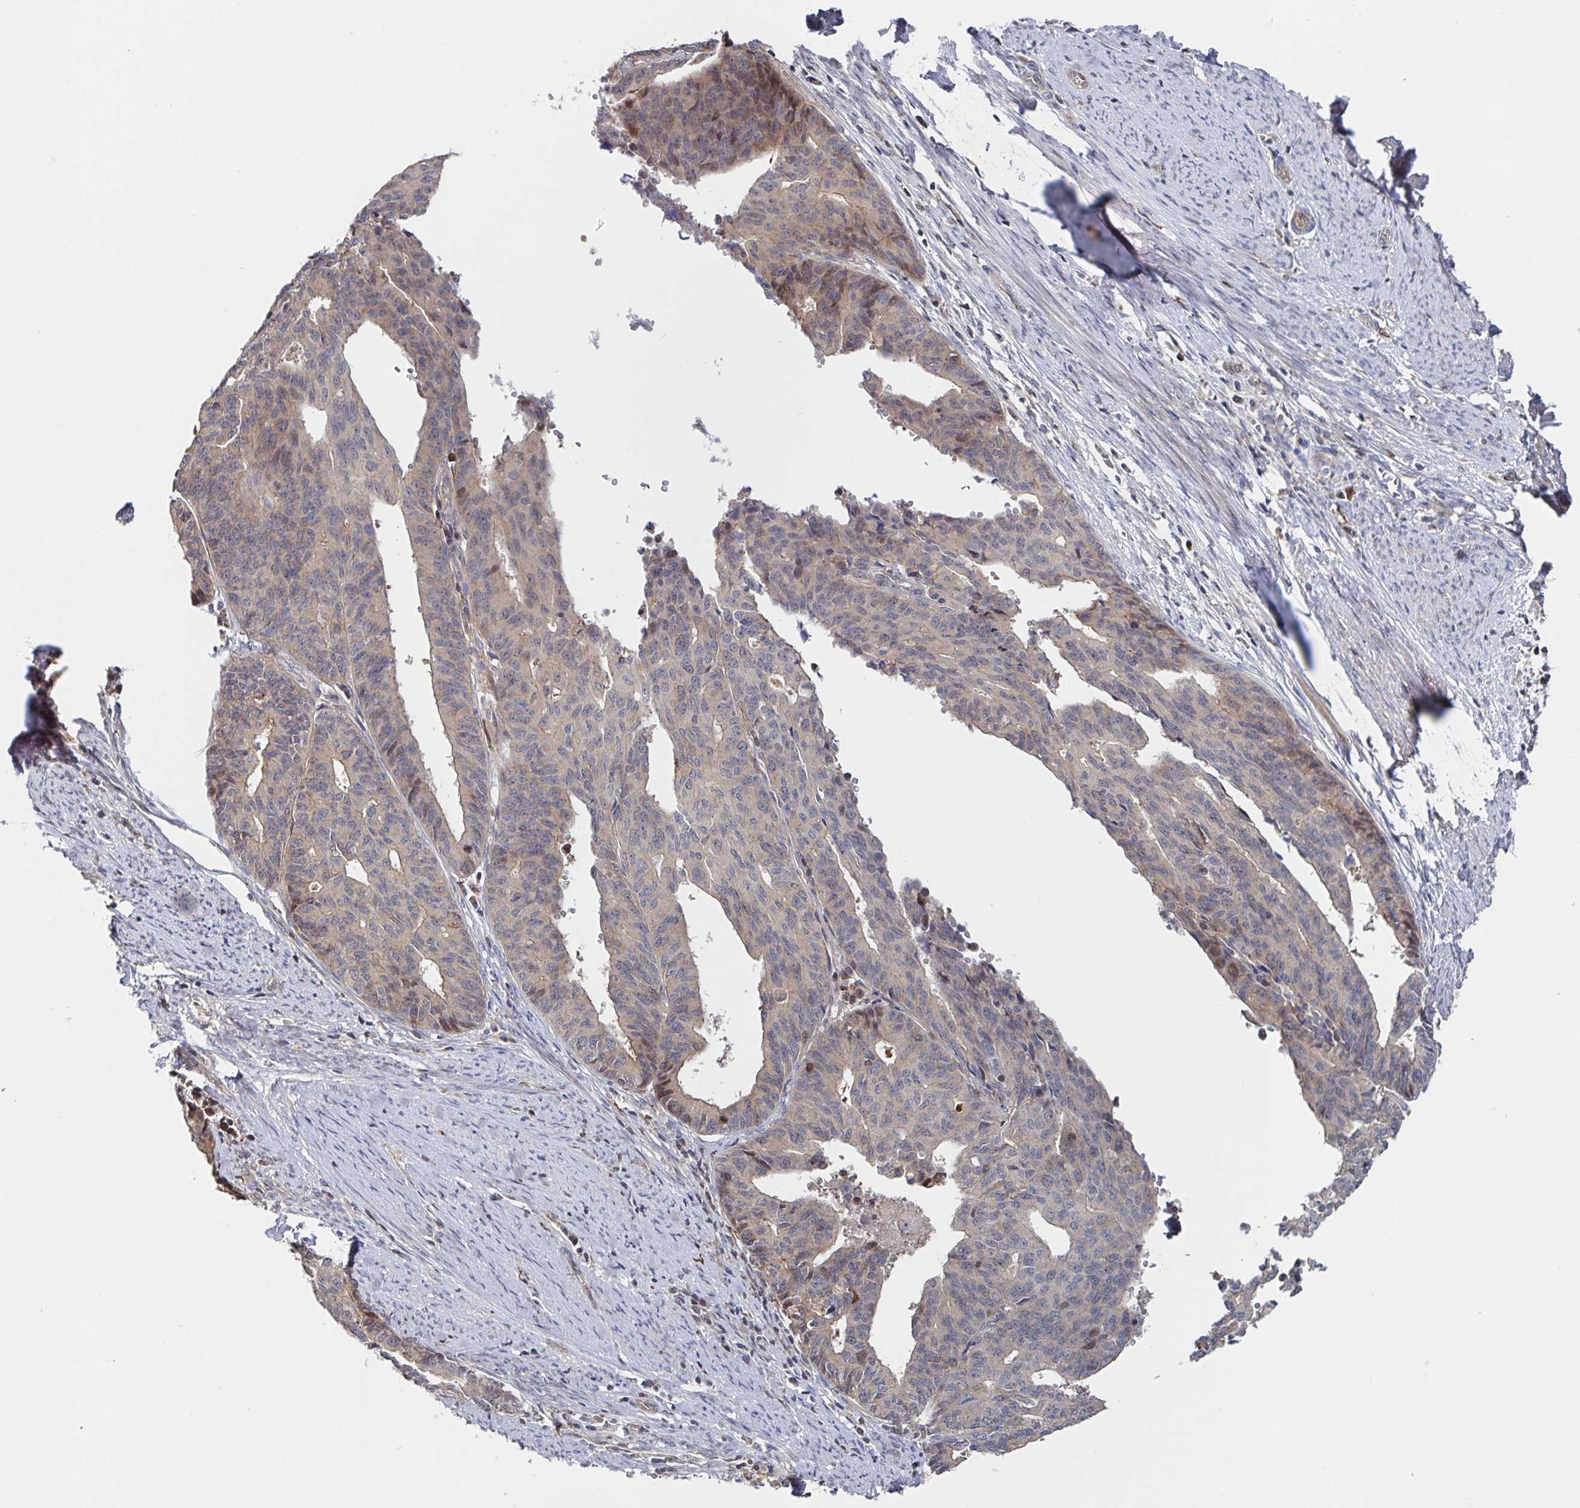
{"staining": {"intensity": "weak", "quantity": "<25%", "location": "cytoplasmic/membranous"}, "tissue": "endometrial cancer", "cell_type": "Tumor cells", "image_type": "cancer", "snomed": [{"axis": "morphology", "description": "Adenocarcinoma, NOS"}, {"axis": "topography", "description": "Endometrium"}], "caption": "Immunohistochemistry (IHC) of endometrial cancer (adenocarcinoma) reveals no expression in tumor cells. Nuclei are stained in blue.", "gene": "DHRS12", "patient": {"sex": "female", "age": 65}}